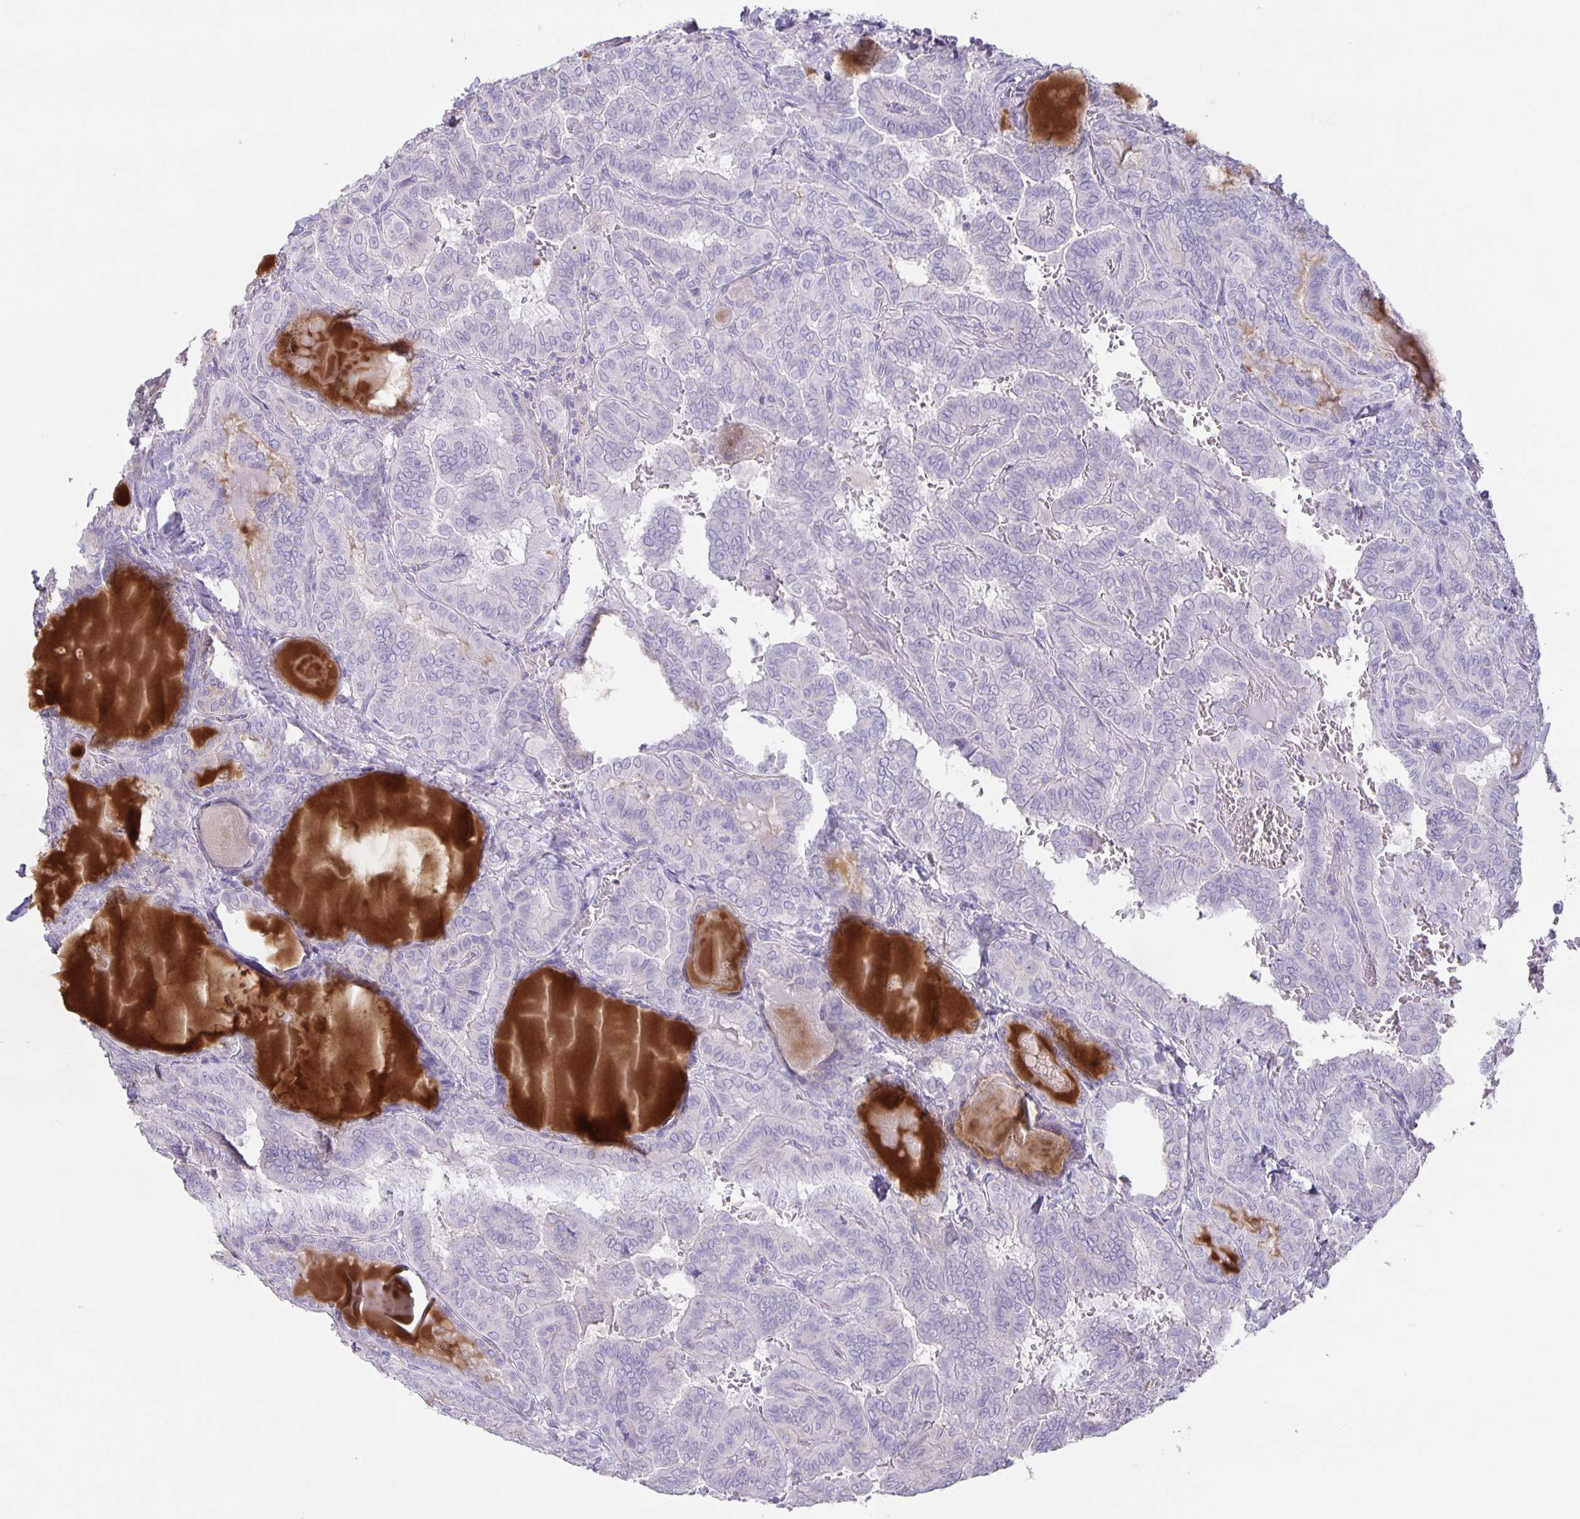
{"staining": {"intensity": "negative", "quantity": "none", "location": "none"}, "tissue": "thyroid cancer", "cell_type": "Tumor cells", "image_type": "cancer", "snomed": [{"axis": "morphology", "description": "Papillary adenocarcinoma, NOS"}, {"axis": "topography", "description": "Thyroid gland"}], "caption": "Immunohistochemistry of papillary adenocarcinoma (thyroid) demonstrates no staining in tumor cells.", "gene": "SRCIN1", "patient": {"sex": "female", "age": 46}}